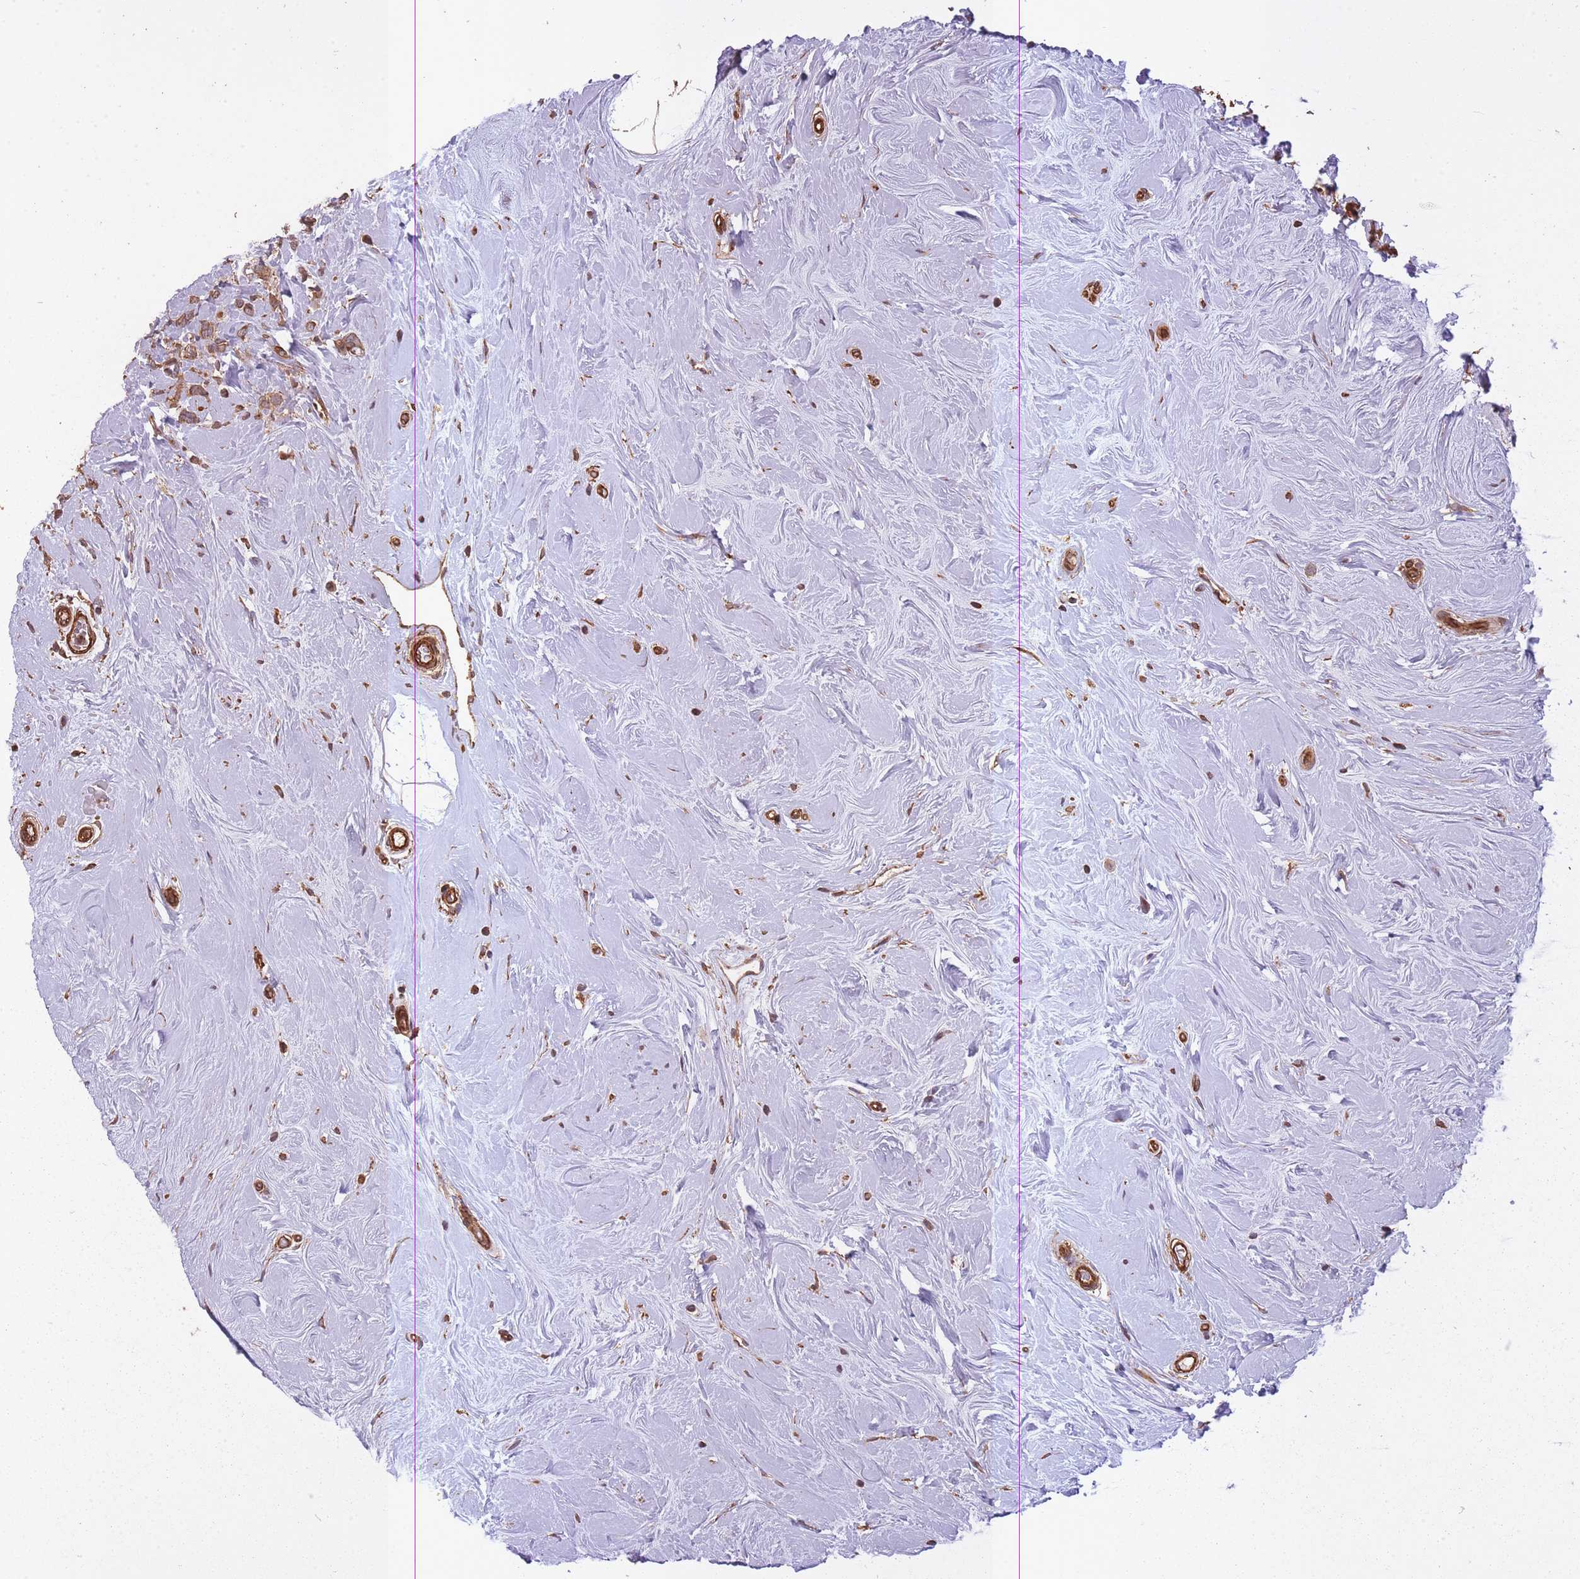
{"staining": {"intensity": "moderate", "quantity": ">75%", "location": "cytoplasmic/membranous"}, "tissue": "breast cancer", "cell_type": "Tumor cells", "image_type": "cancer", "snomed": [{"axis": "morphology", "description": "Lobular carcinoma"}, {"axis": "topography", "description": "Breast"}], "caption": "A medium amount of moderate cytoplasmic/membranous expression is seen in about >75% of tumor cells in breast lobular carcinoma tissue.", "gene": "ARMH3", "patient": {"sex": "female", "age": 58}}